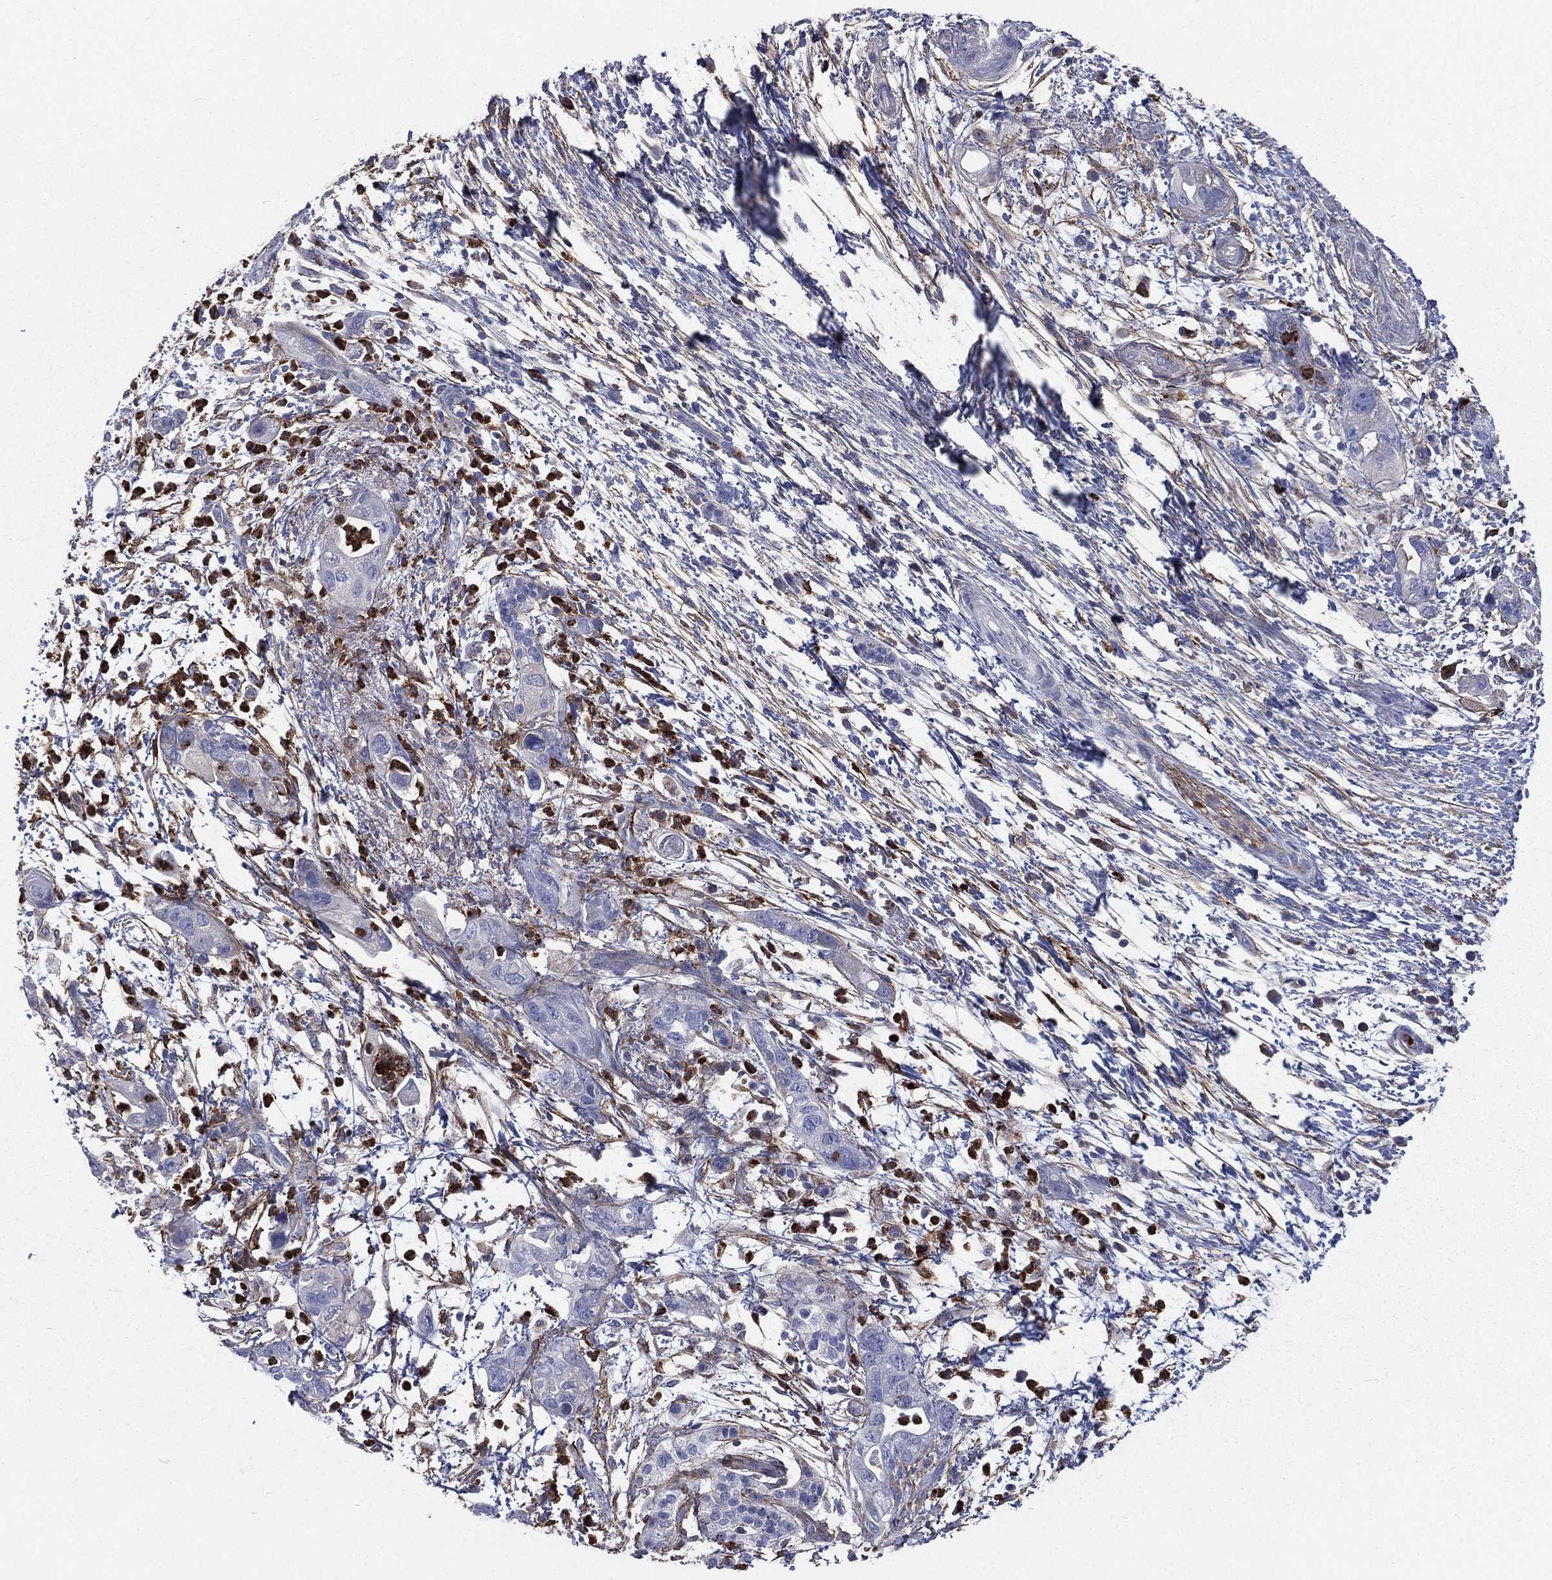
{"staining": {"intensity": "negative", "quantity": "none", "location": "none"}, "tissue": "pancreatic cancer", "cell_type": "Tumor cells", "image_type": "cancer", "snomed": [{"axis": "morphology", "description": "Adenocarcinoma, NOS"}, {"axis": "topography", "description": "Pancreas"}], "caption": "The micrograph demonstrates no significant staining in tumor cells of pancreatic cancer (adenocarcinoma). (Brightfield microscopy of DAB (3,3'-diaminobenzidine) IHC at high magnification).", "gene": "BASP1", "patient": {"sex": "female", "age": 72}}